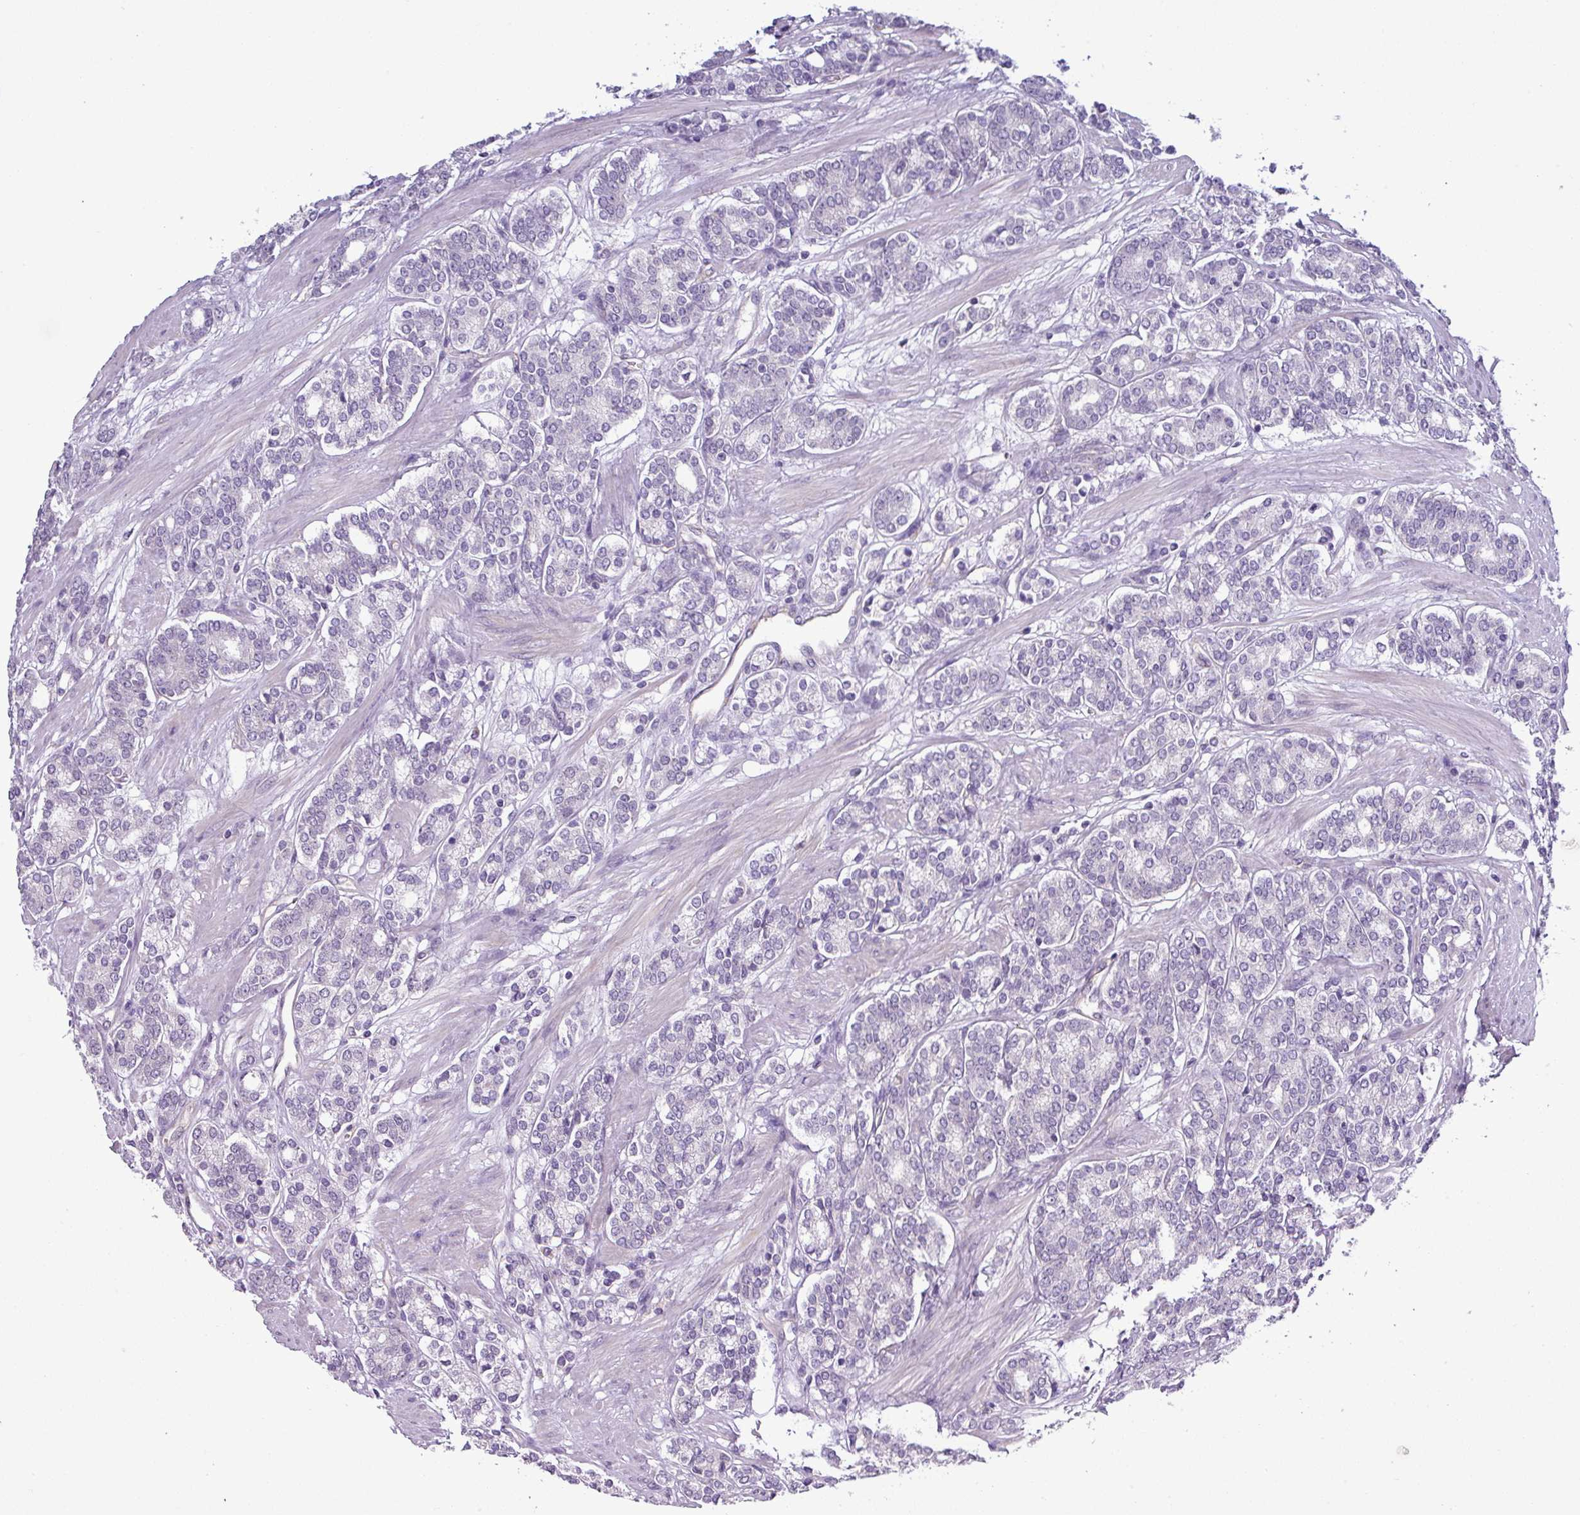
{"staining": {"intensity": "negative", "quantity": "none", "location": "none"}, "tissue": "prostate cancer", "cell_type": "Tumor cells", "image_type": "cancer", "snomed": [{"axis": "morphology", "description": "Adenocarcinoma, High grade"}, {"axis": "topography", "description": "Prostate"}], "caption": "Immunohistochemistry (IHC) of human prostate cancer exhibits no expression in tumor cells.", "gene": "SLC23A2", "patient": {"sex": "male", "age": 62}}